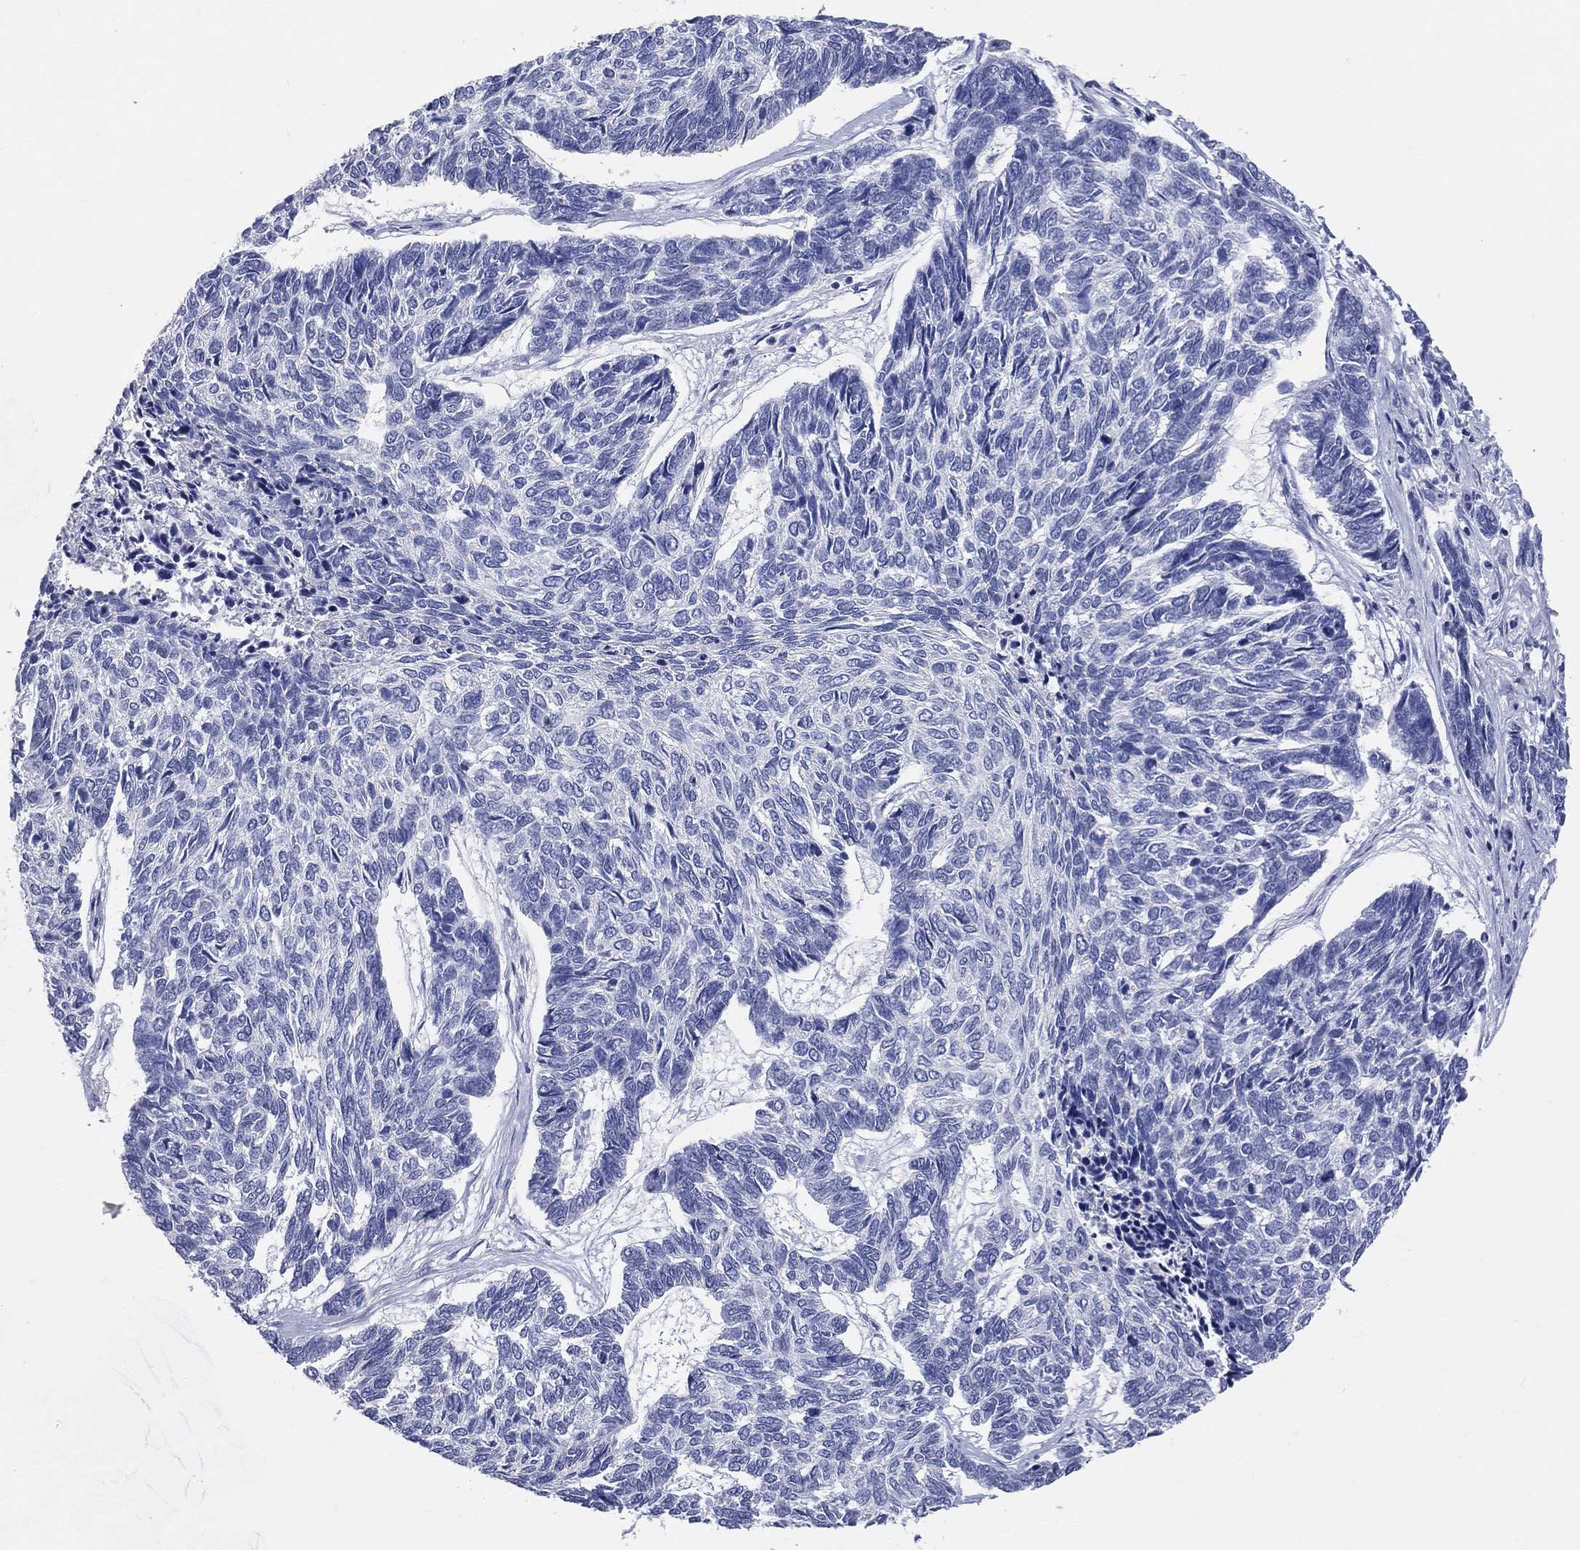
{"staining": {"intensity": "negative", "quantity": "none", "location": "none"}, "tissue": "skin cancer", "cell_type": "Tumor cells", "image_type": "cancer", "snomed": [{"axis": "morphology", "description": "Basal cell carcinoma"}, {"axis": "topography", "description": "Skin"}], "caption": "This is an immunohistochemistry image of human basal cell carcinoma (skin). There is no expression in tumor cells.", "gene": "LAT", "patient": {"sex": "female", "age": 65}}